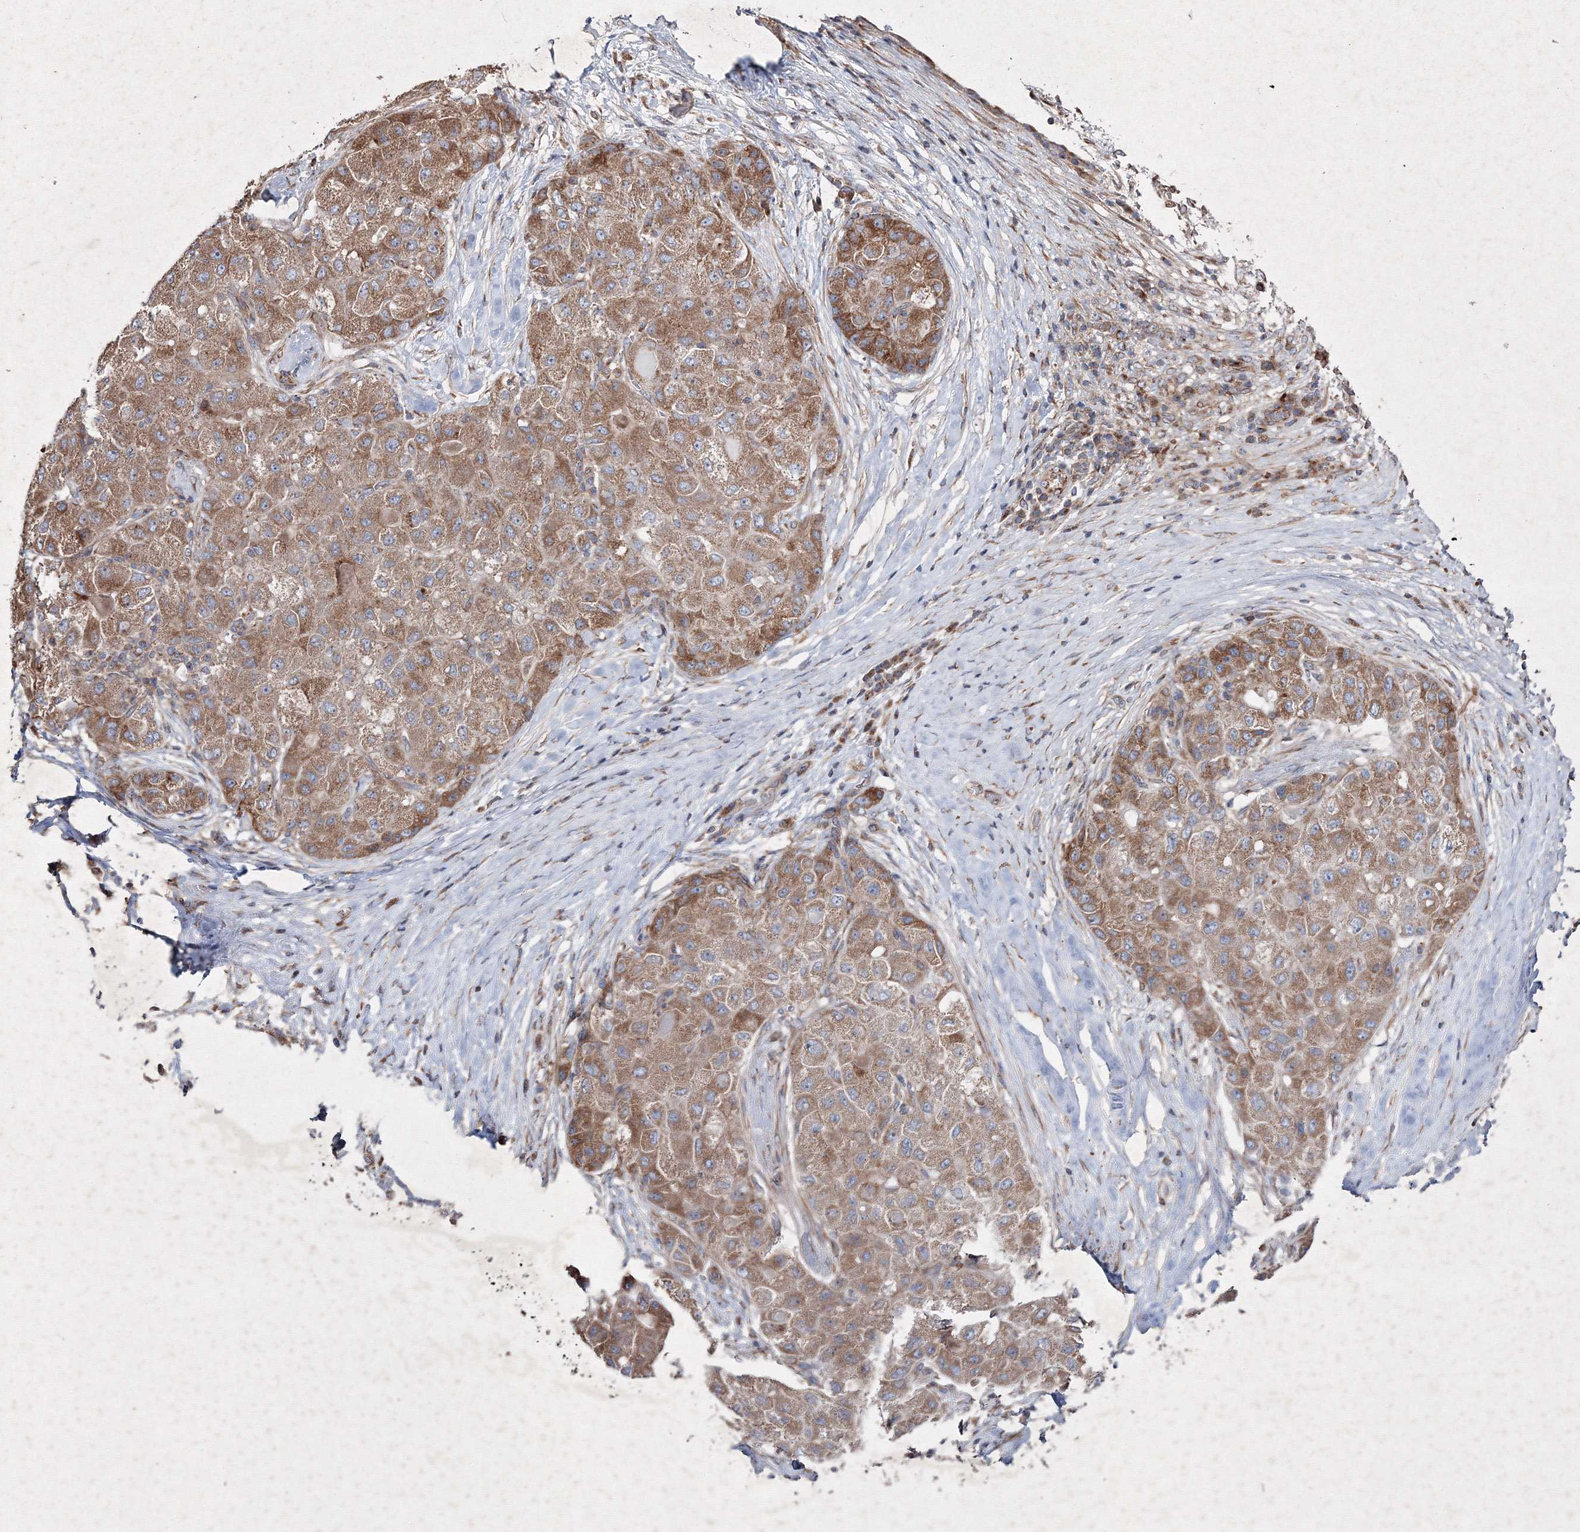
{"staining": {"intensity": "moderate", "quantity": ">75%", "location": "cytoplasmic/membranous"}, "tissue": "liver cancer", "cell_type": "Tumor cells", "image_type": "cancer", "snomed": [{"axis": "morphology", "description": "Carcinoma, Hepatocellular, NOS"}, {"axis": "topography", "description": "Liver"}], "caption": "Protein positivity by immunohistochemistry shows moderate cytoplasmic/membranous staining in about >75% of tumor cells in liver cancer (hepatocellular carcinoma). Using DAB (3,3'-diaminobenzidine) (brown) and hematoxylin (blue) stains, captured at high magnification using brightfield microscopy.", "gene": "GFM1", "patient": {"sex": "male", "age": 80}}